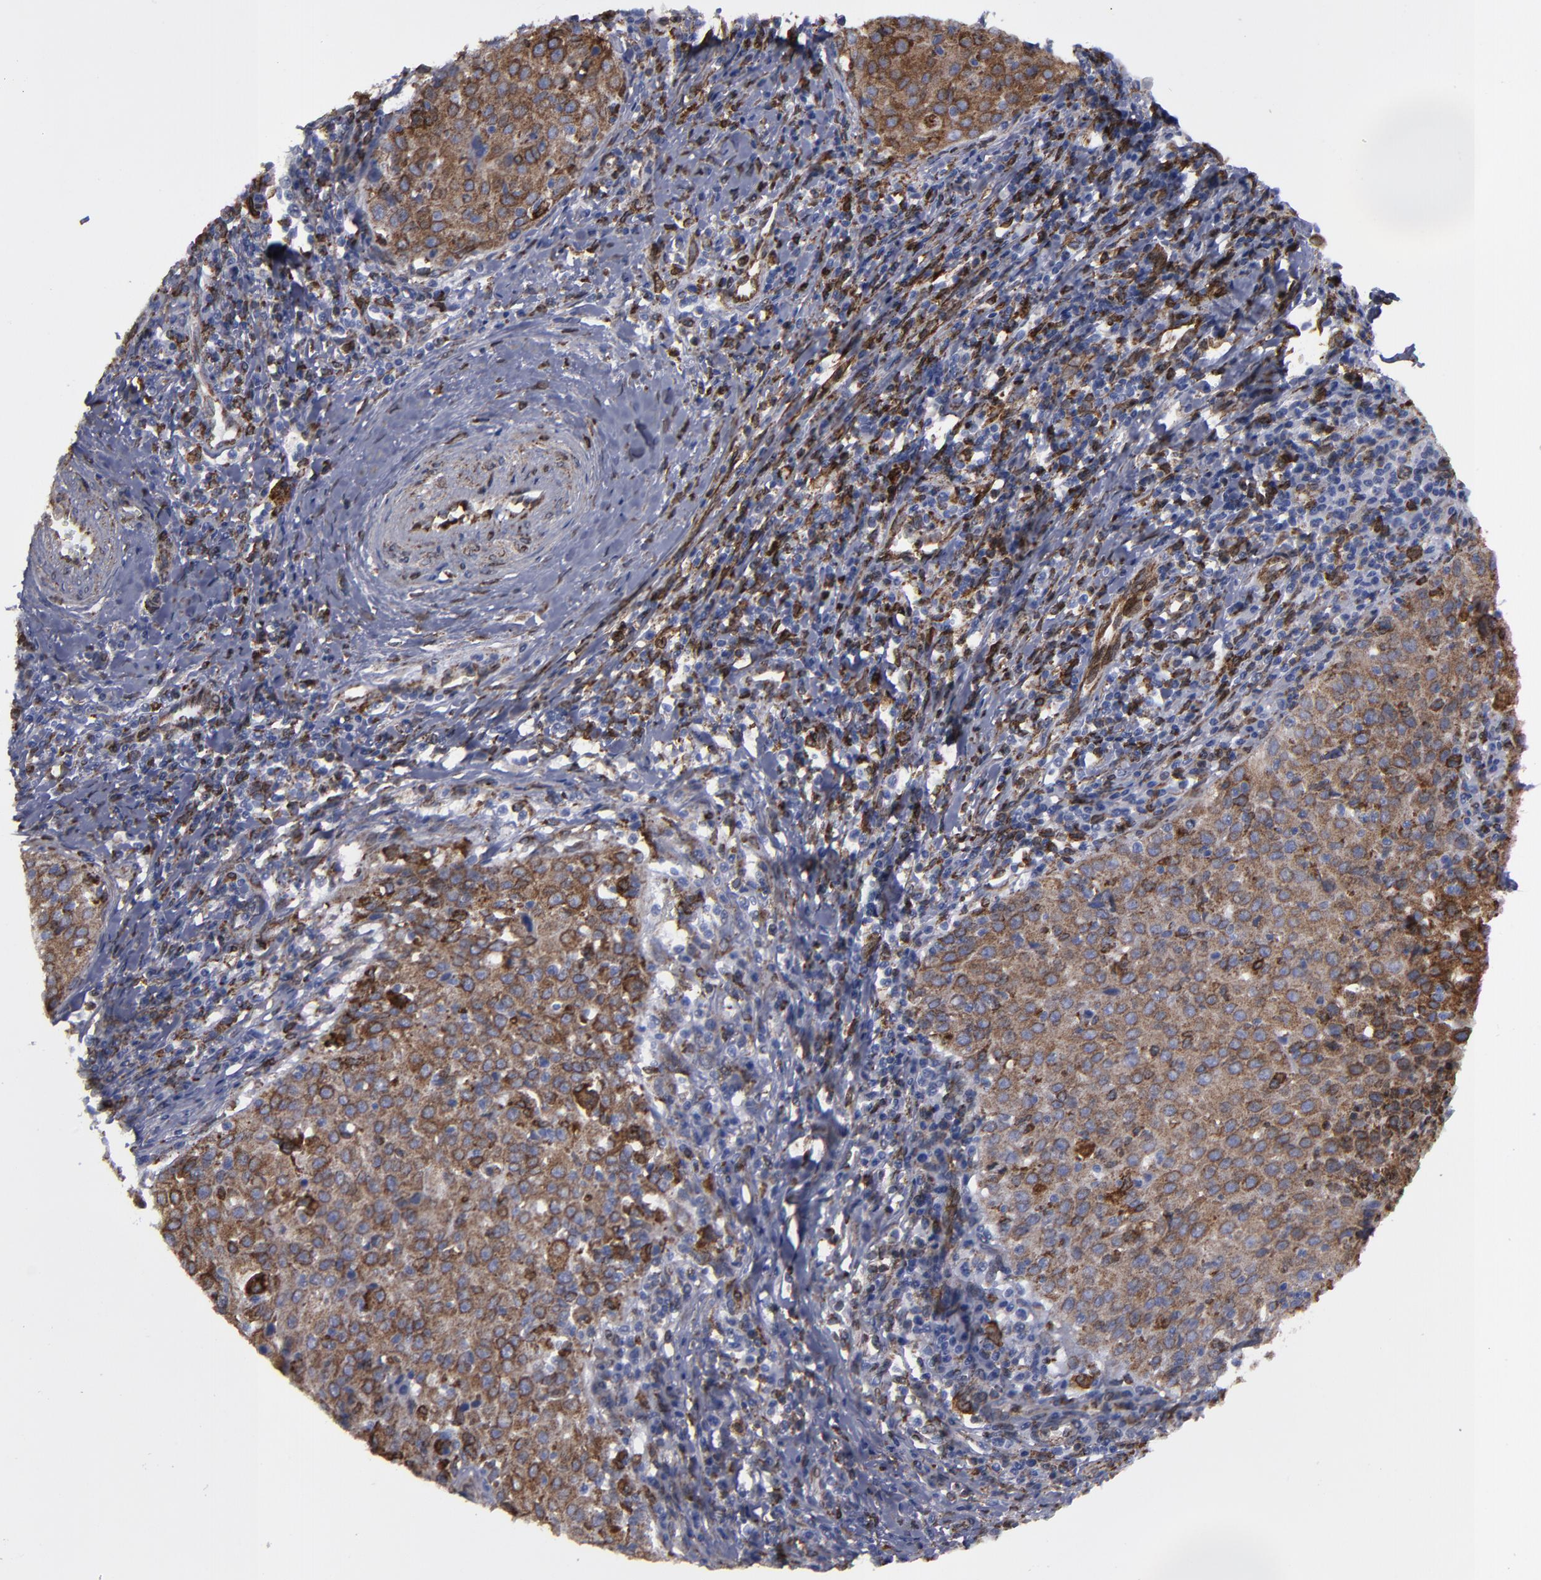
{"staining": {"intensity": "moderate", "quantity": ">75%", "location": "cytoplasmic/membranous"}, "tissue": "cervical cancer", "cell_type": "Tumor cells", "image_type": "cancer", "snomed": [{"axis": "morphology", "description": "Squamous cell carcinoma, NOS"}, {"axis": "topography", "description": "Cervix"}], "caption": "High-magnification brightfield microscopy of squamous cell carcinoma (cervical) stained with DAB (brown) and counterstained with hematoxylin (blue). tumor cells exhibit moderate cytoplasmic/membranous staining is appreciated in approximately>75% of cells. (Brightfield microscopy of DAB IHC at high magnification).", "gene": "ERLIN2", "patient": {"sex": "female", "age": 27}}